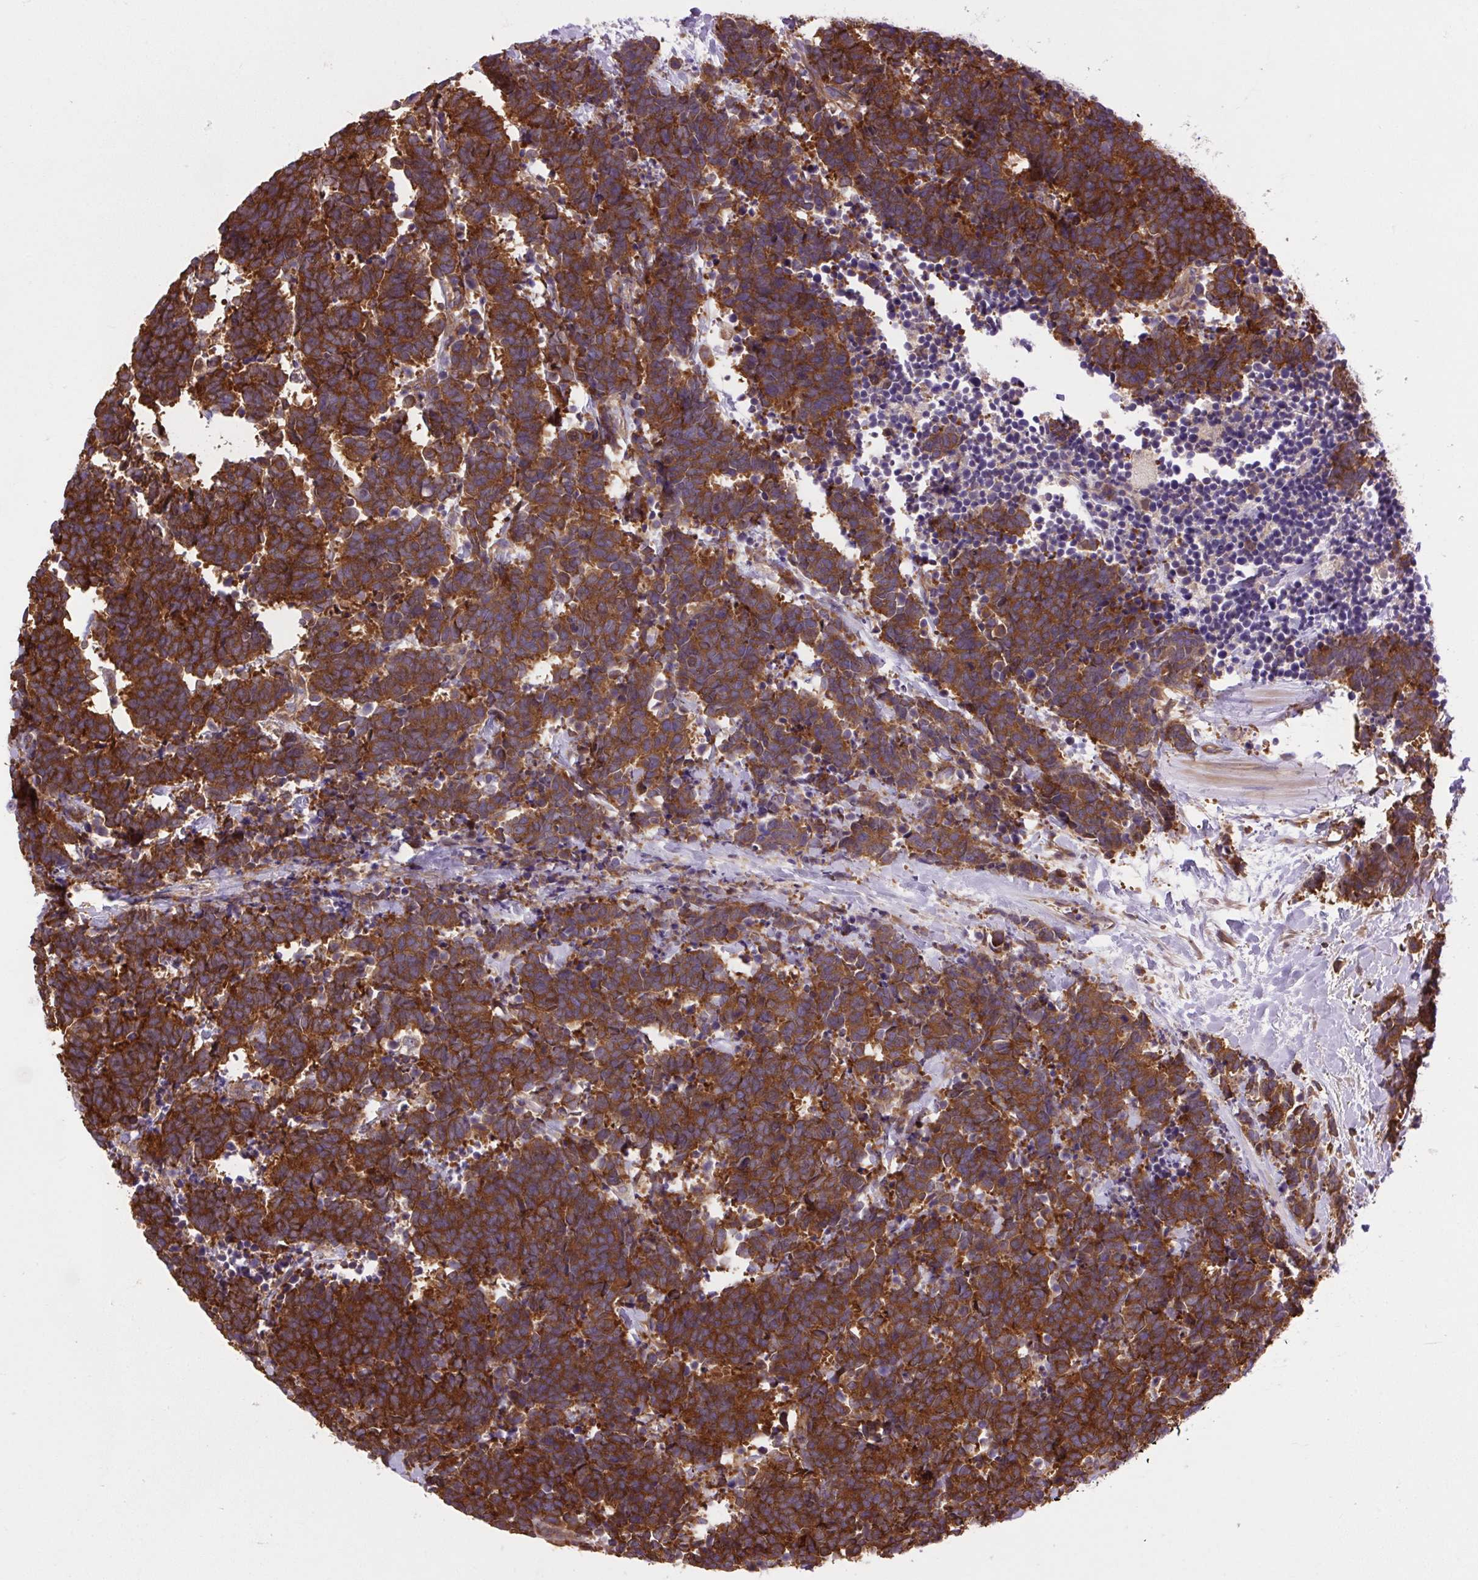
{"staining": {"intensity": "strong", "quantity": ">75%", "location": "cytoplasmic/membranous"}, "tissue": "carcinoid", "cell_type": "Tumor cells", "image_type": "cancer", "snomed": [{"axis": "morphology", "description": "Carcinoma, NOS"}, {"axis": "morphology", "description": "Carcinoid, malignant, NOS"}, {"axis": "topography", "description": "Prostate"}], "caption": "This is a micrograph of immunohistochemistry (IHC) staining of carcinoma, which shows strong positivity in the cytoplasmic/membranous of tumor cells.", "gene": "PLCG1", "patient": {"sex": "male", "age": 57}}